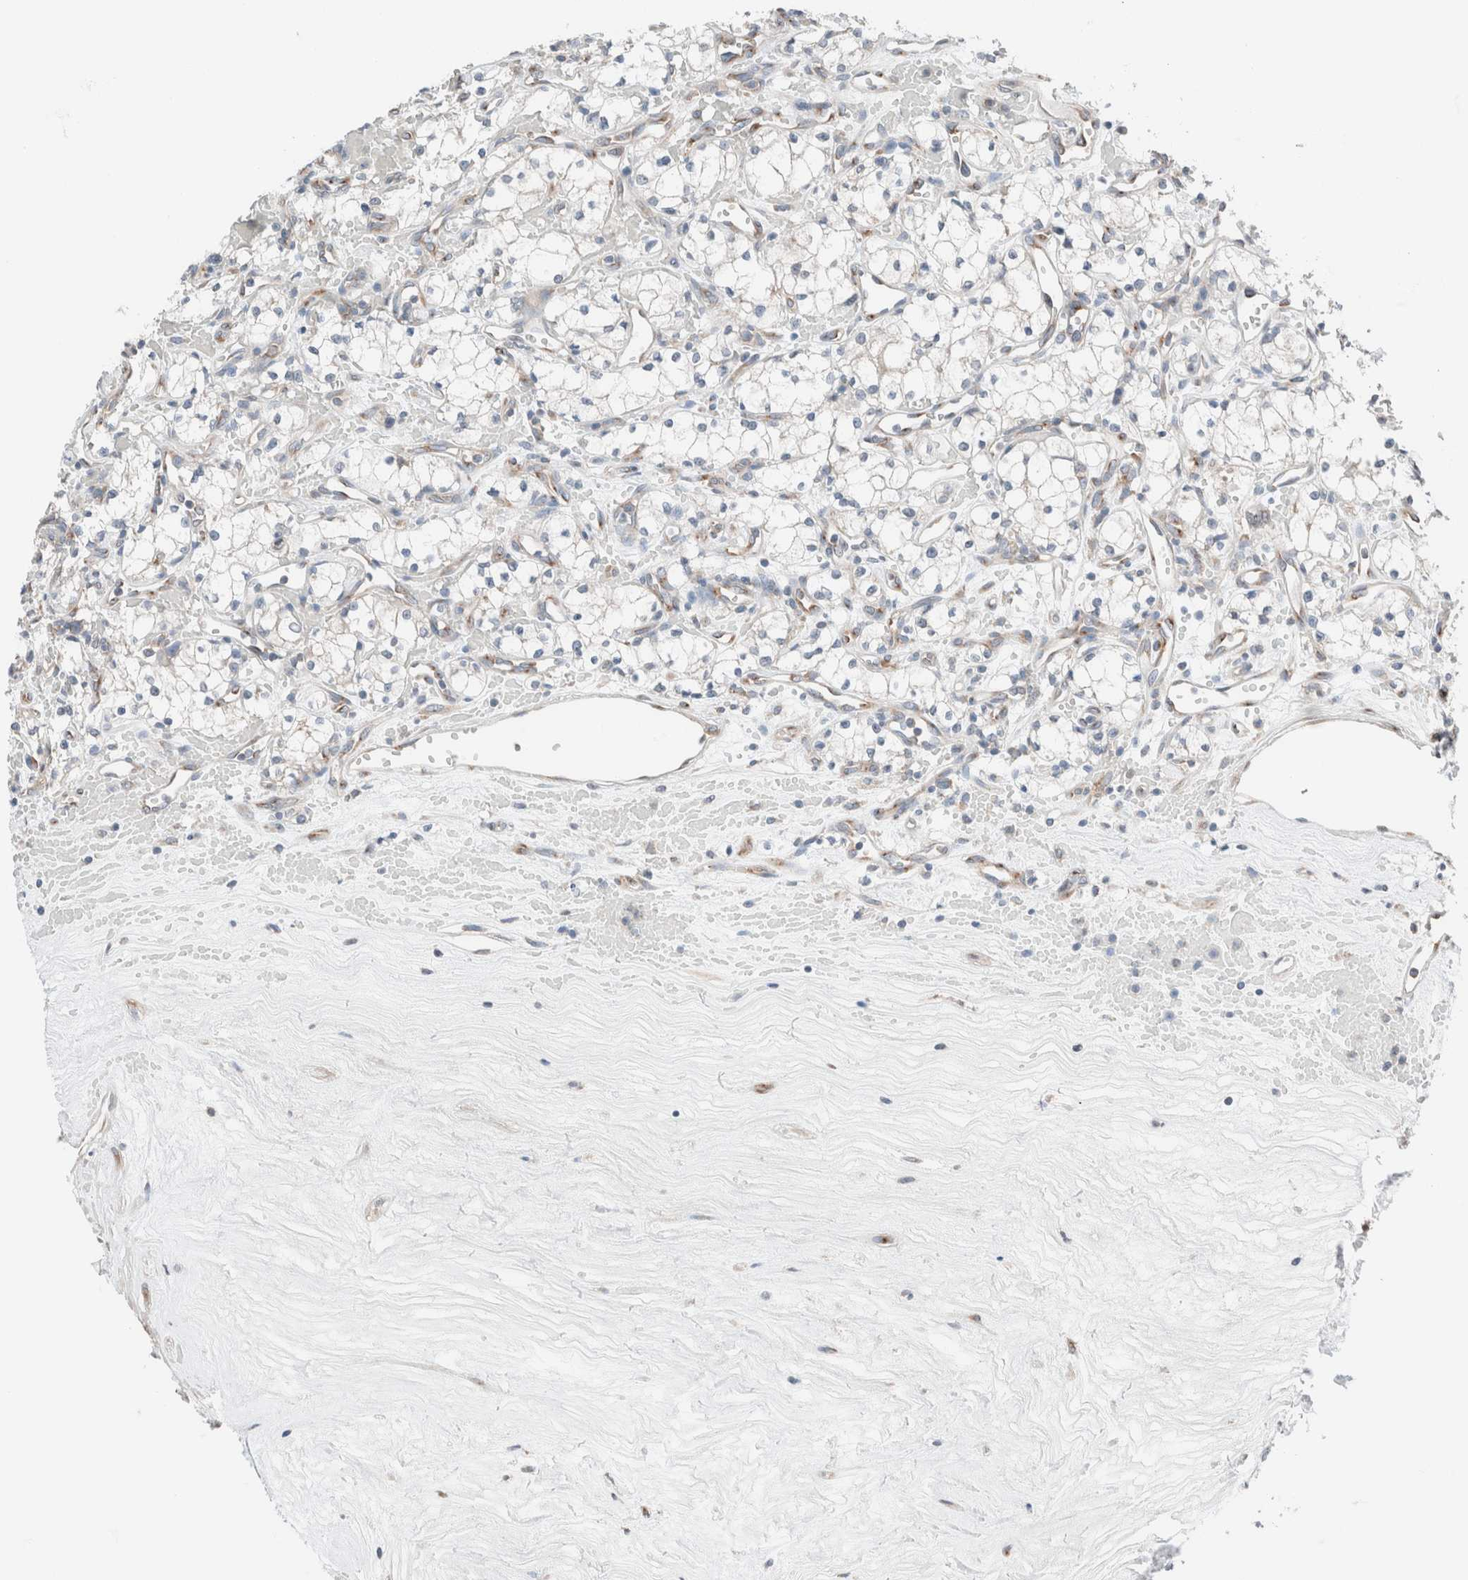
{"staining": {"intensity": "negative", "quantity": "none", "location": "none"}, "tissue": "renal cancer", "cell_type": "Tumor cells", "image_type": "cancer", "snomed": [{"axis": "morphology", "description": "Adenocarcinoma, NOS"}, {"axis": "topography", "description": "Kidney"}], "caption": "Renal adenocarcinoma was stained to show a protein in brown. There is no significant staining in tumor cells. Nuclei are stained in blue.", "gene": "CASC3", "patient": {"sex": "male", "age": 59}}